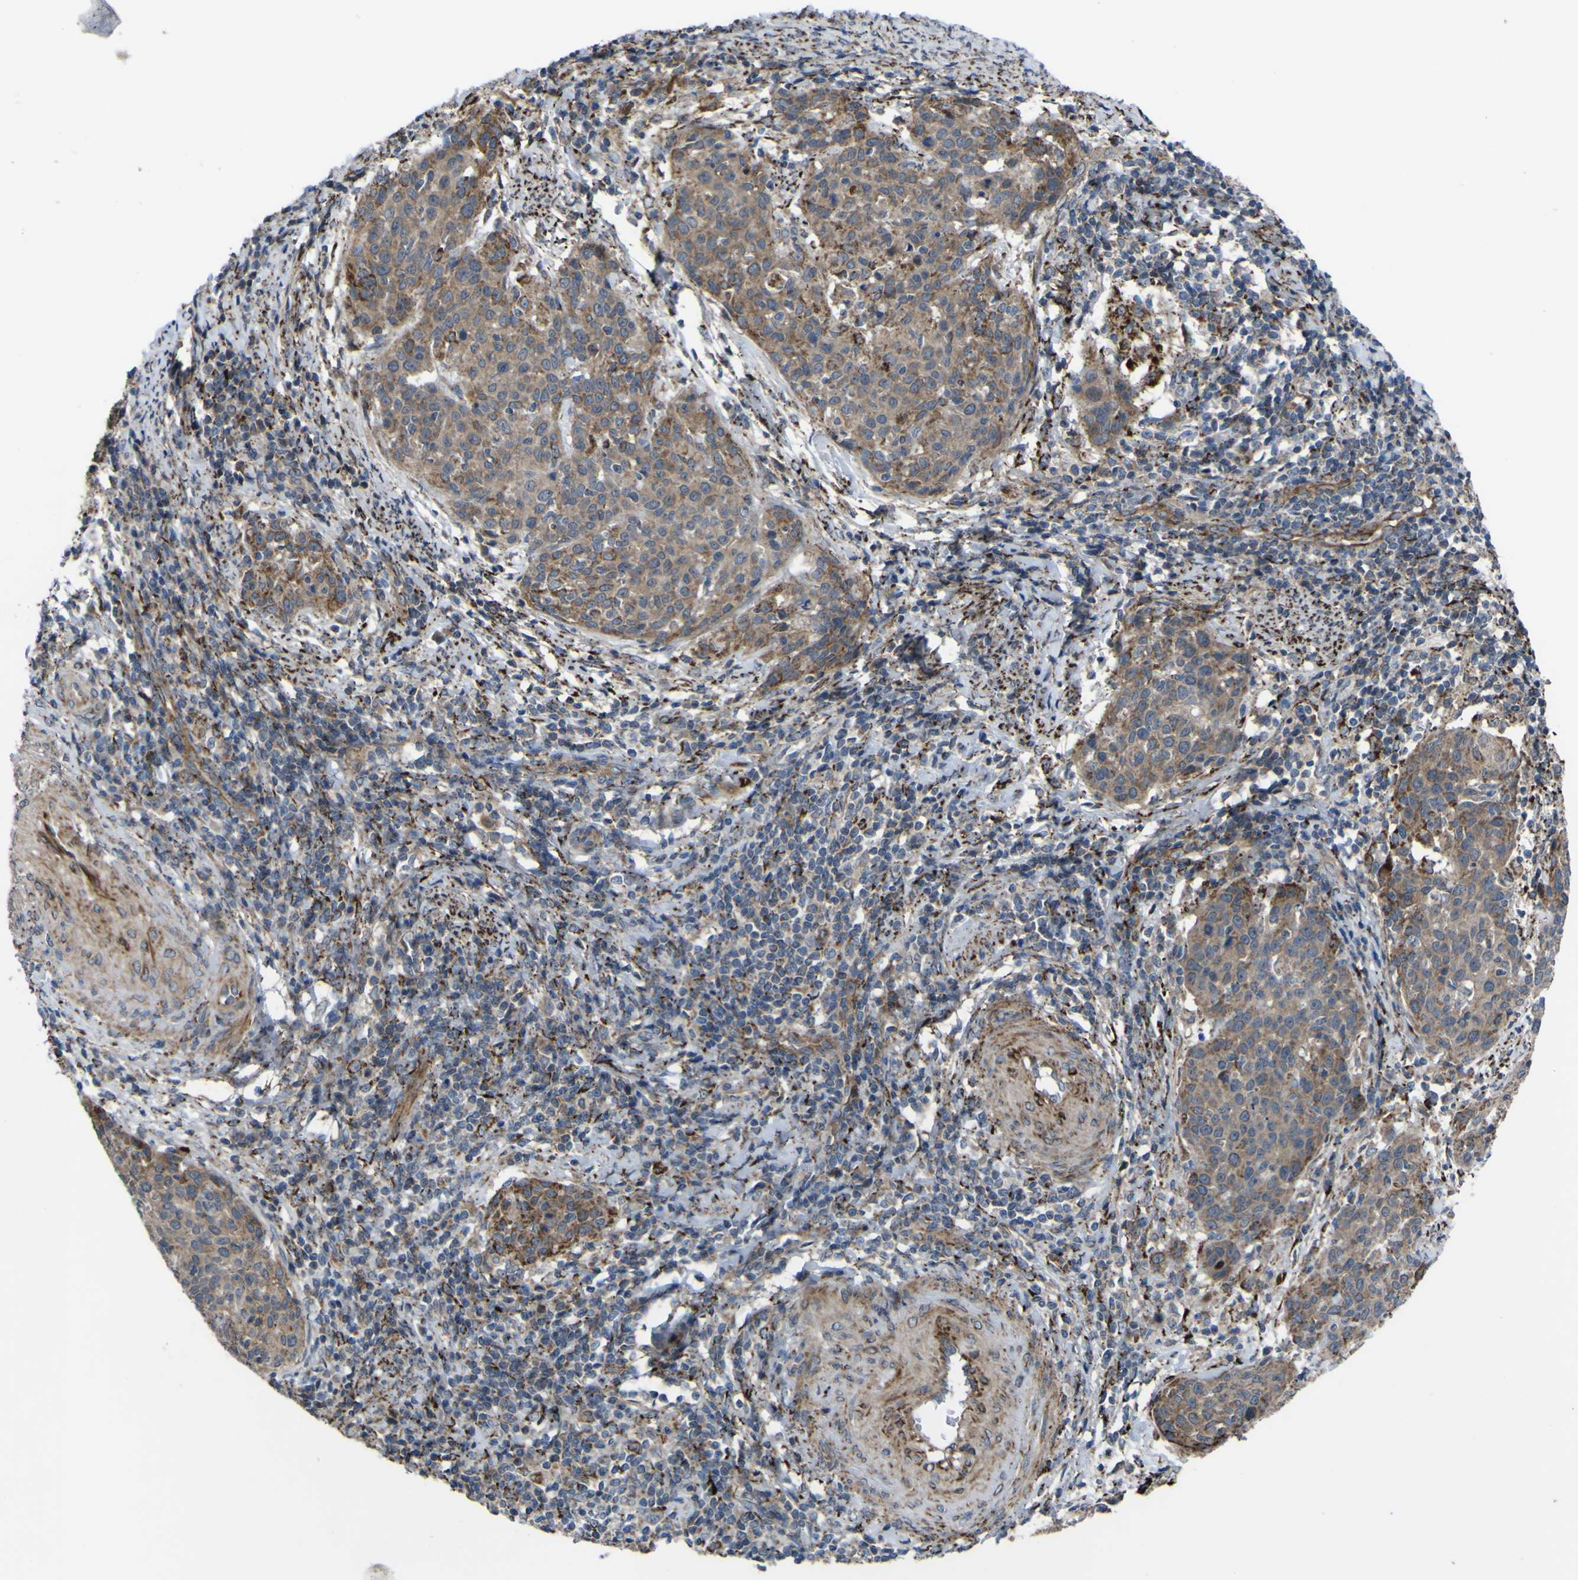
{"staining": {"intensity": "moderate", "quantity": ">75%", "location": "cytoplasmic/membranous"}, "tissue": "cervical cancer", "cell_type": "Tumor cells", "image_type": "cancer", "snomed": [{"axis": "morphology", "description": "Squamous cell carcinoma, NOS"}, {"axis": "topography", "description": "Cervix"}], "caption": "Moderate cytoplasmic/membranous protein expression is appreciated in about >75% of tumor cells in squamous cell carcinoma (cervical).", "gene": "GPLD1", "patient": {"sex": "female", "age": 38}}